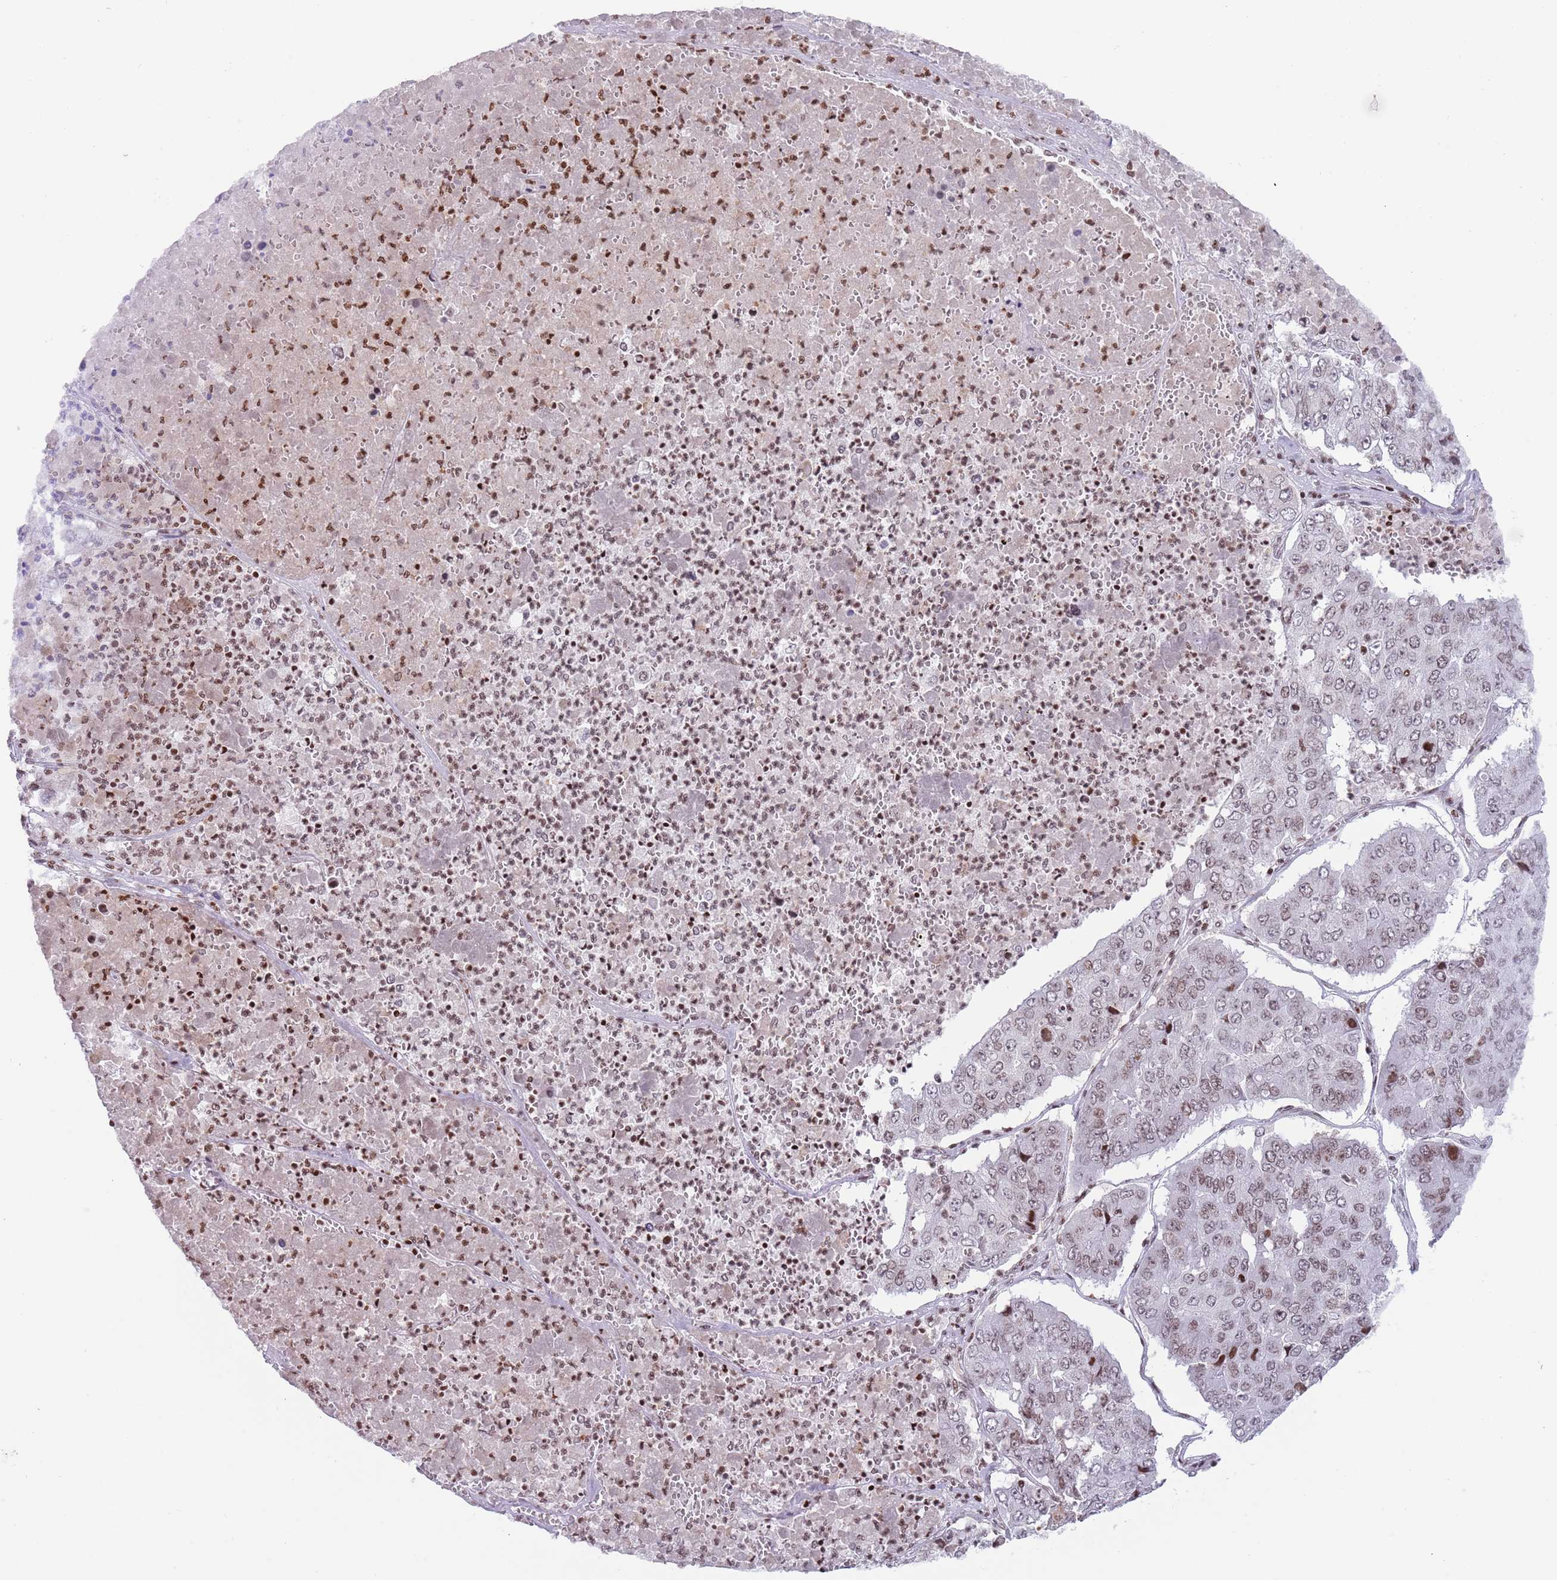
{"staining": {"intensity": "moderate", "quantity": "25%-75%", "location": "nuclear"}, "tissue": "pancreatic cancer", "cell_type": "Tumor cells", "image_type": "cancer", "snomed": [{"axis": "morphology", "description": "Adenocarcinoma, NOS"}, {"axis": "topography", "description": "Pancreas"}], "caption": "Pancreatic cancer tissue reveals moderate nuclear expression in about 25%-75% of tumor cells, visualized by immunohistochemistry. (DAB (3,3'-diaminobenzidine) IHC with brightfield microscopy, high magnification).", "gene": "HDAC8", "patient": {"sex": "male", "age": 50}}